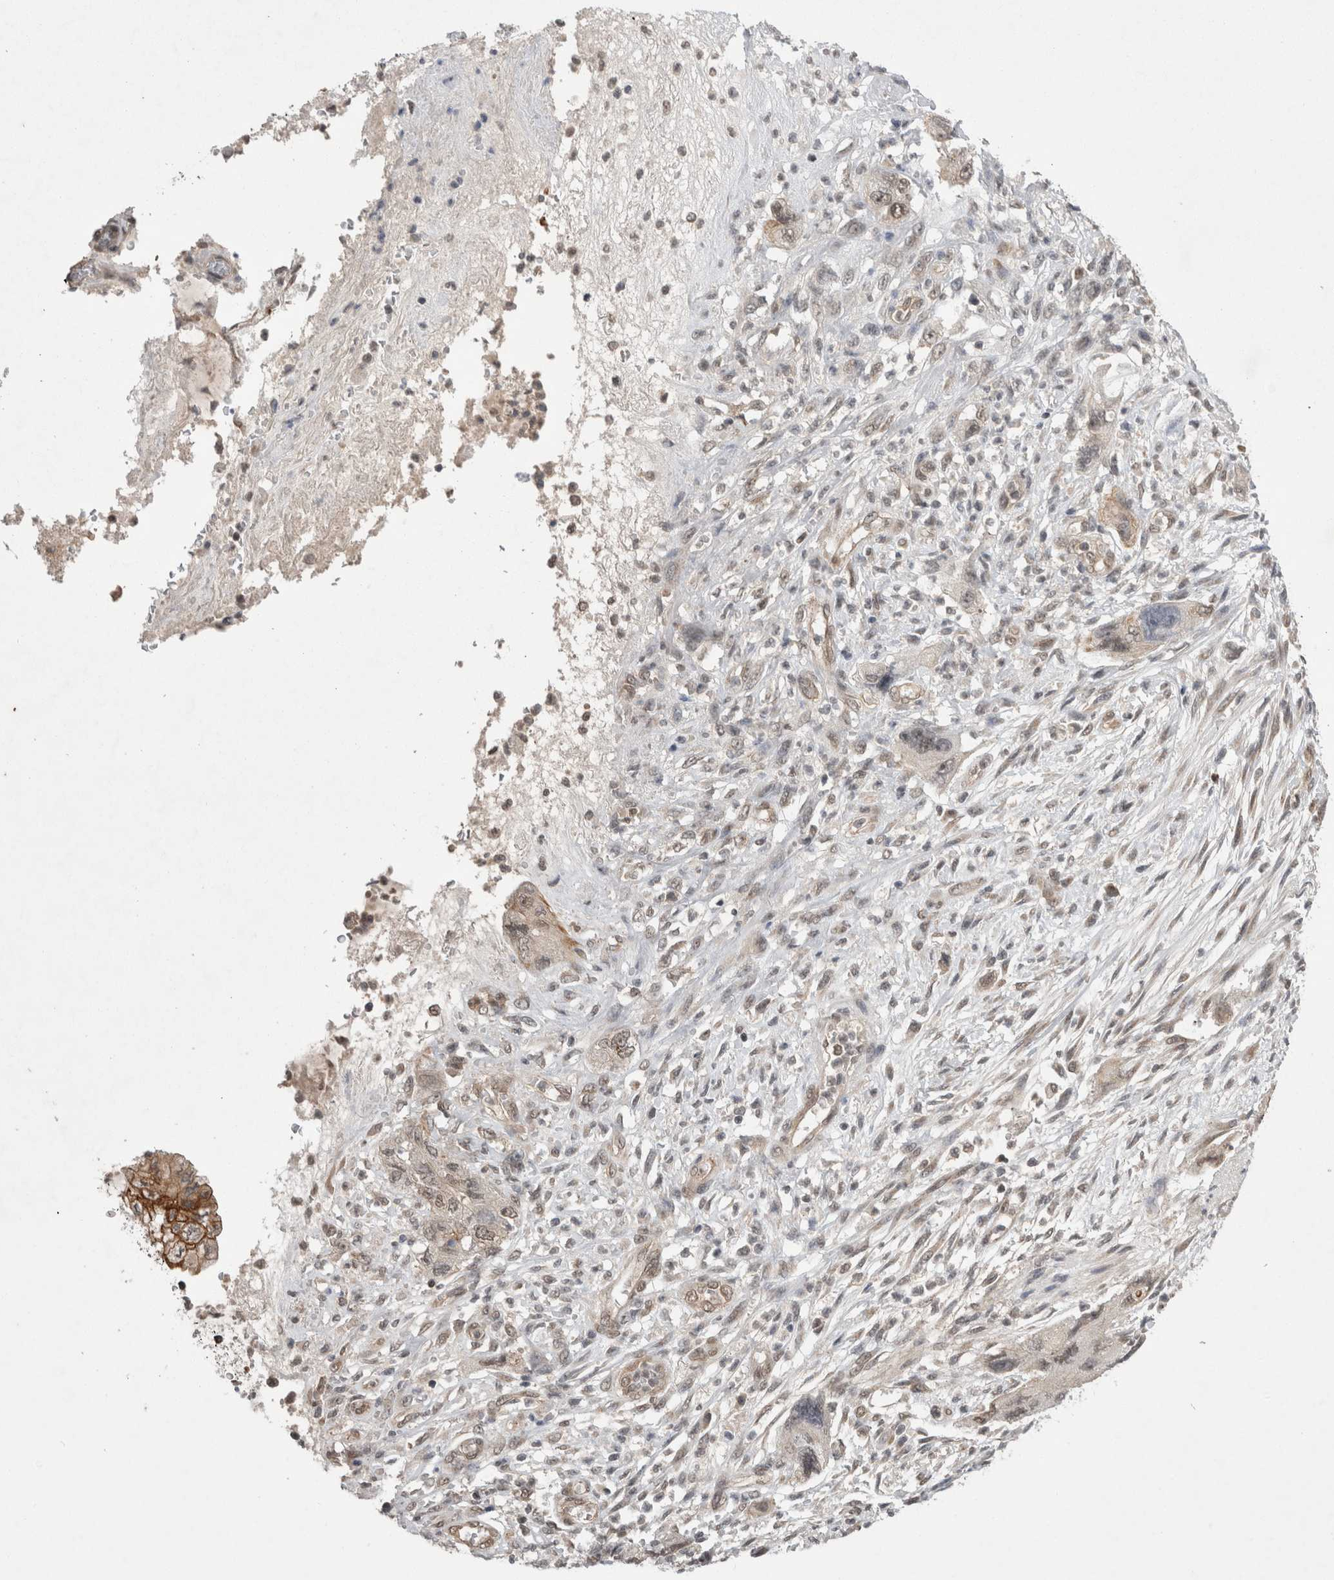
{"staining": {"intensity": "weak", "quantity": "25%-75%", "location": "cytoplasmic/membranous"}, "tissue": "pancreatic cancer", "cell_type": "Tumor cells", "image_type": "cancer", "snomed": [{"axis": "morphology", "description": "Adenocarcinoma, NOS"}, {"axis": "topography", "description": "Pancreas"}], "caption": "Tumor cells show weak cytoplasmic/membranous expression in about 25%-75% of cells in pancreatic cancer (adenocarcinoma).", "gene": "ZNF341", "patient": {"sex": "female", "age": 73}}